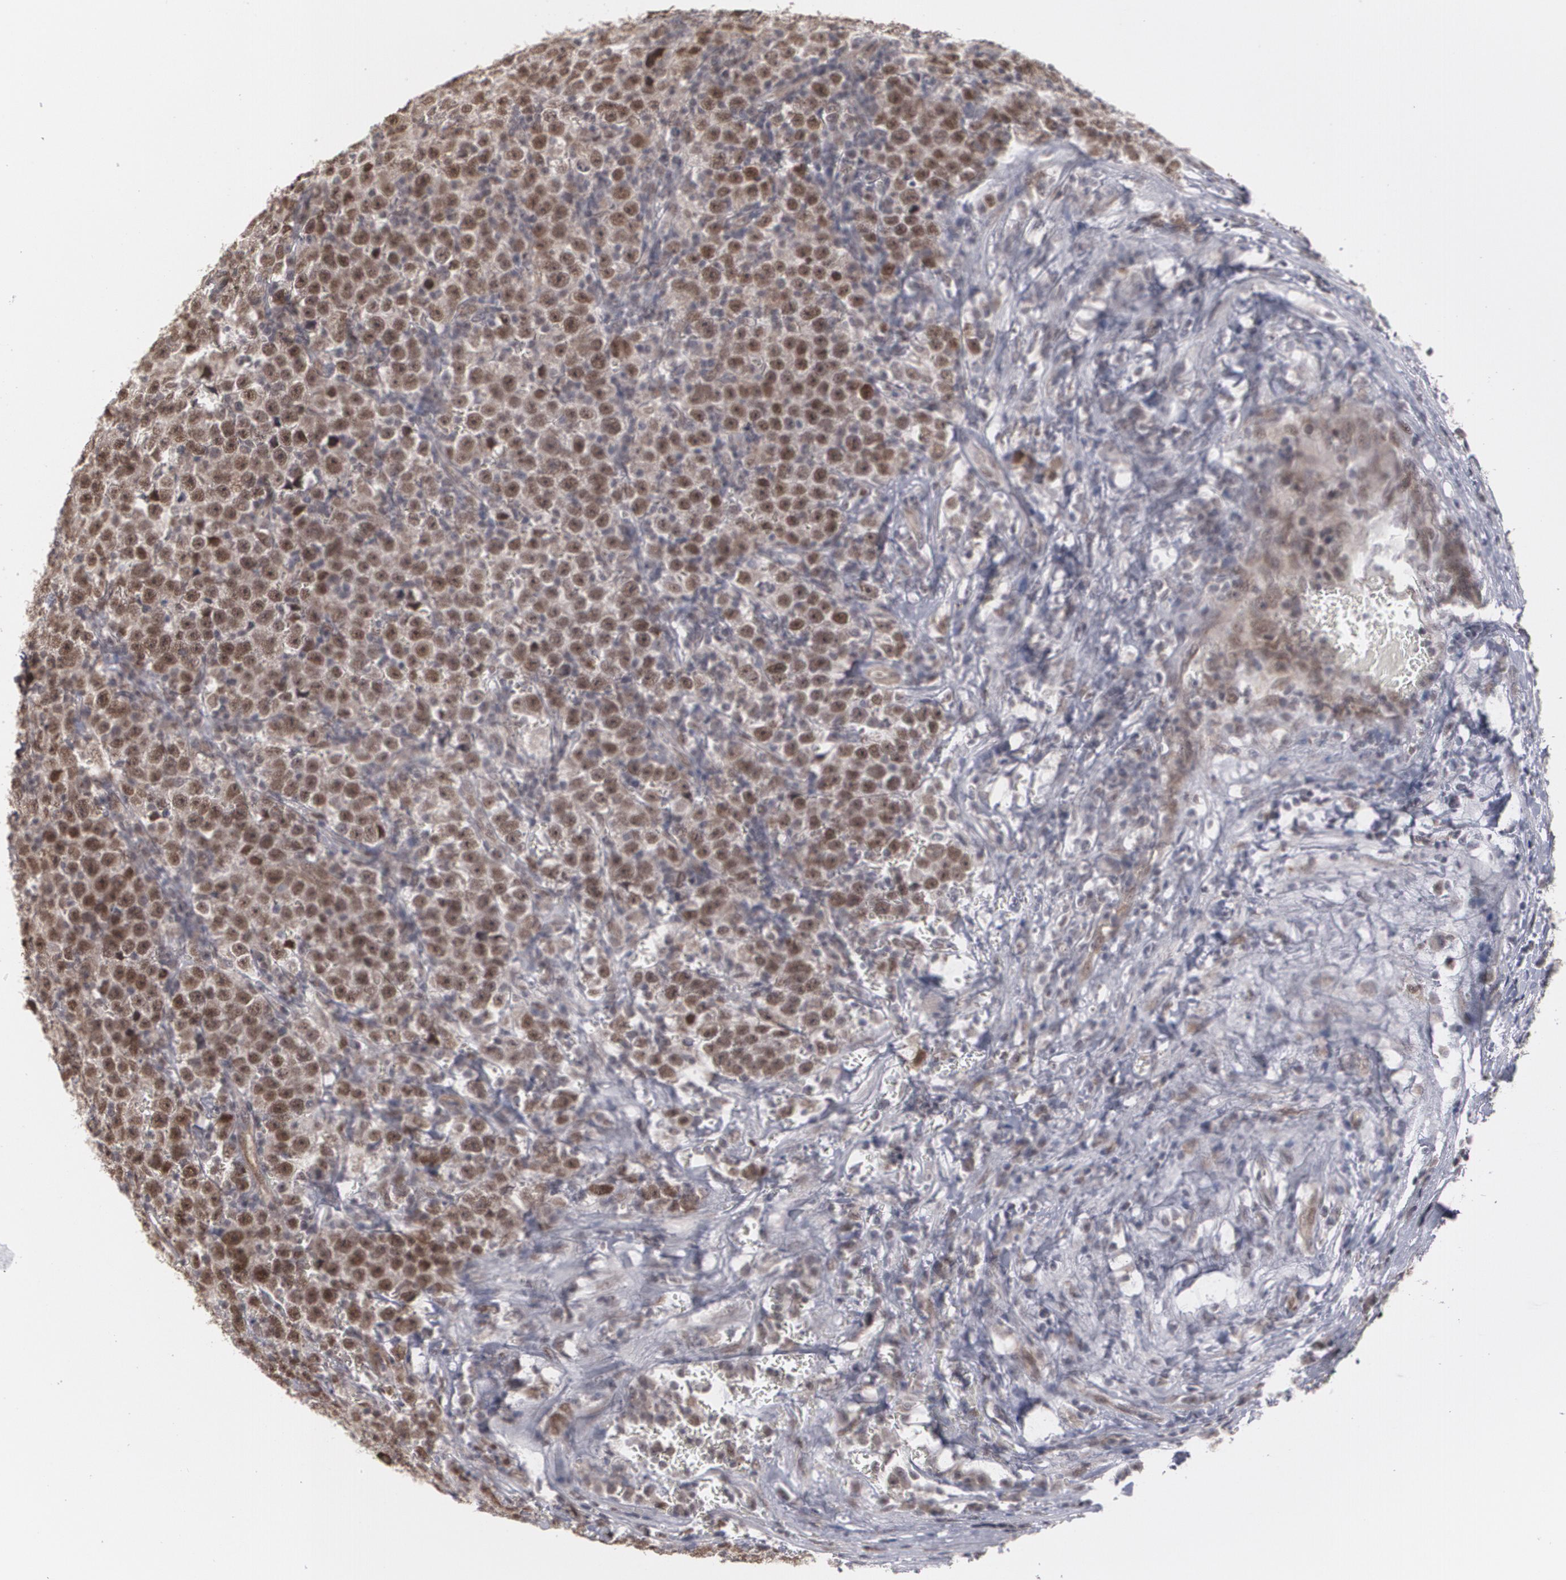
{"staining": {"intensity": "moderate", "quantity": ">75%", "location": "cytoplasmic/membranous,nuclear"}, "tissue": "testis cancer", "cell_type": "Tumor cells", "image_type": "cancer", "snomed": [{"axis": "morphology", "description": "Seminoma, NOS"}, {"axis": "topography", "description": "Testis"}], "caption": "Approximately >75% of tumor cells in human testis cancer (seminoma) show moderate cytoplasmic/membranous and nuclear protein expression as visualized by brown immunohistochemical staining.", "gene": "ZNF75A", "patient": {"sex": "male", "age": 43}}